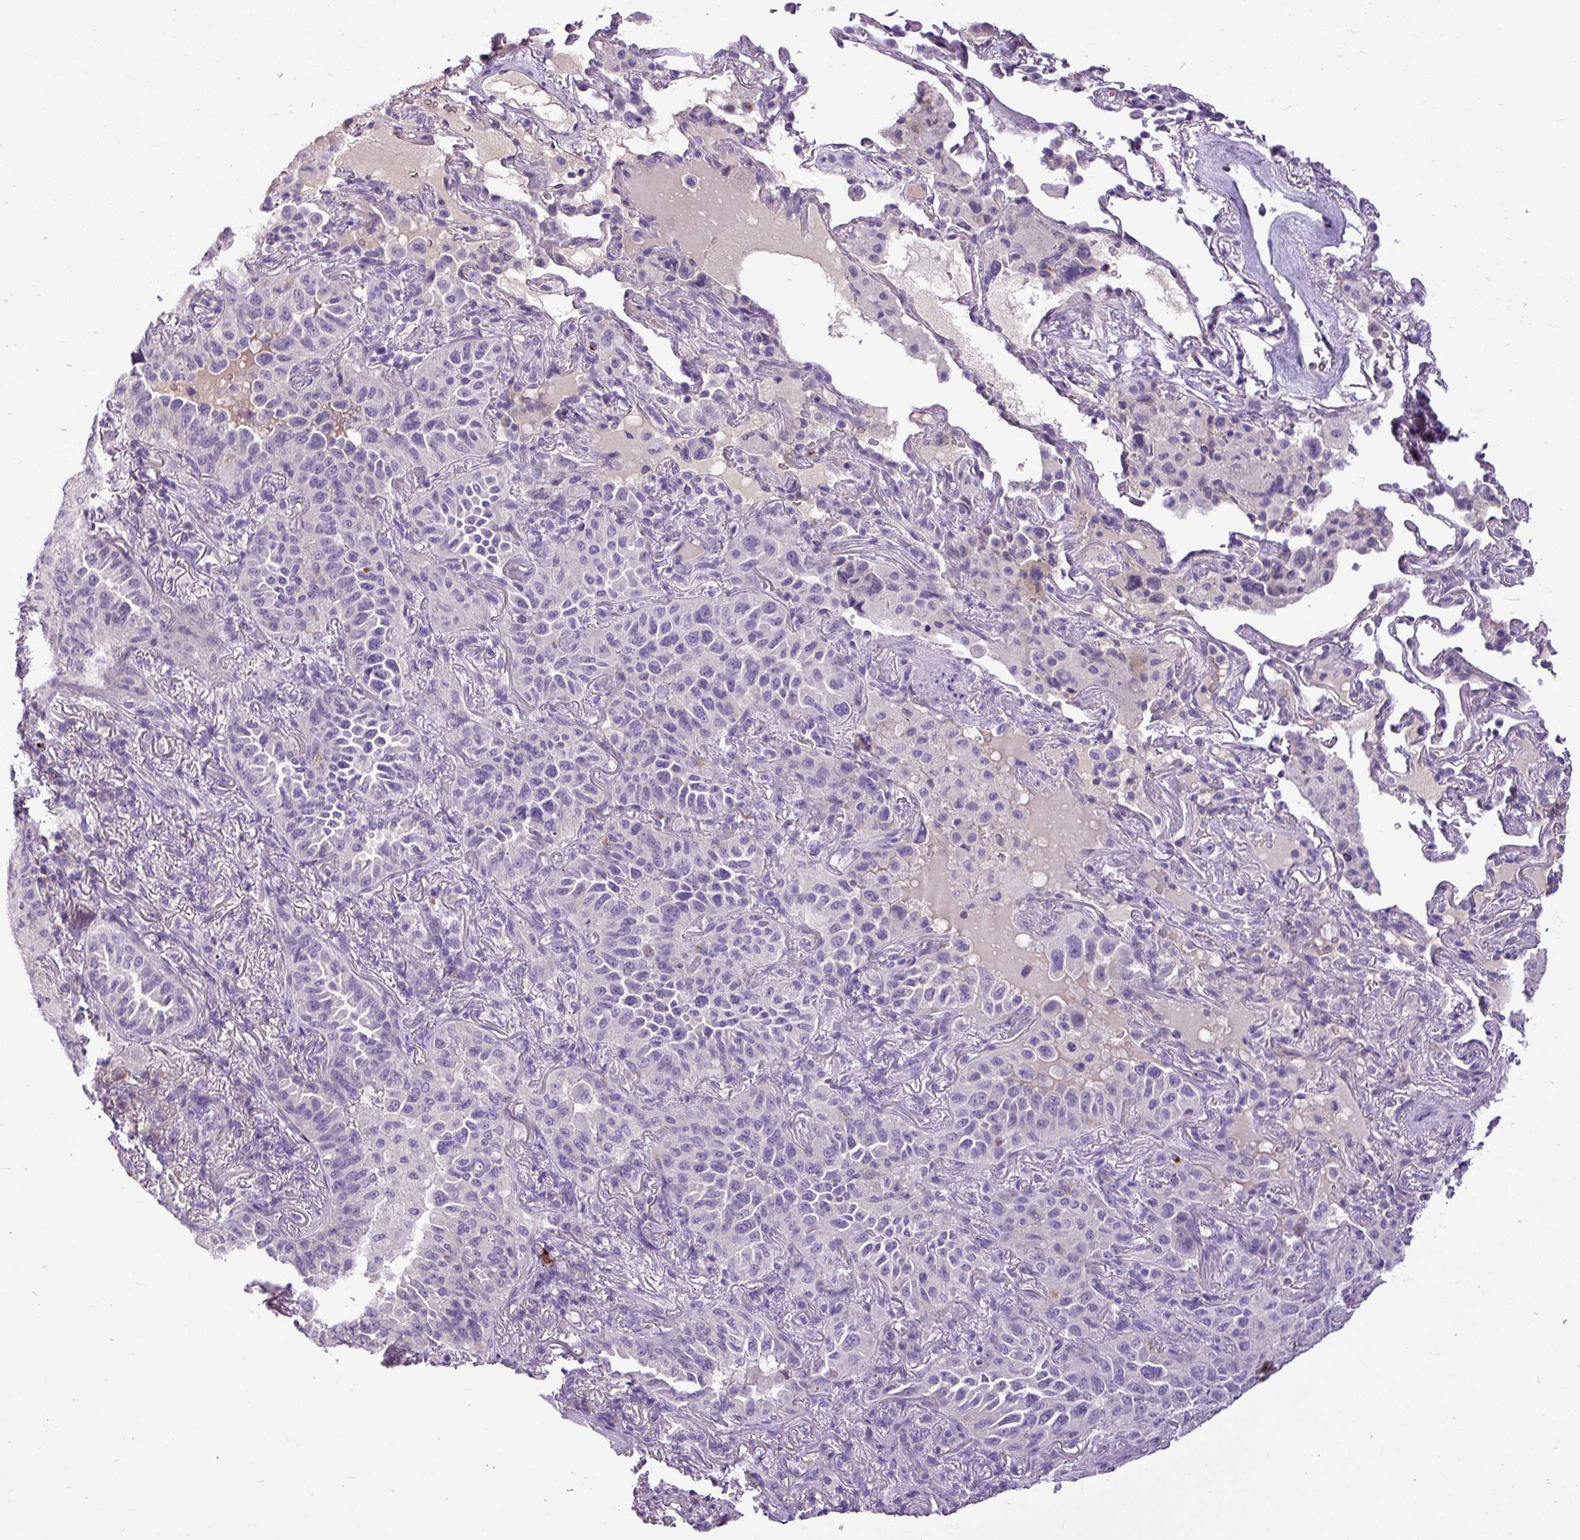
{"staining": {"intensity": "negative", "quantity": "none", "location": "none"}, "tissue": "lung cancer", "cell_type": "Tumor cells", "image_type": "cancer", "snomed": [{"axis": "morphology", "description": "Adenocarcinoma, NOS"}, {"axis": "topography", "description": "Lung"}], "caption": "Photomicrograph shows no protein staining in tumor cells of lung cancer tissue. The staining was performed using DAB (3,3'-diaminobenzidine) to visualize the protein expression in brown, while the nuclei were stained in blue with hematoxylin (Magnification: 20x).", "gene": "IL17A", "patient": {"sex": "female", "age": 69}}